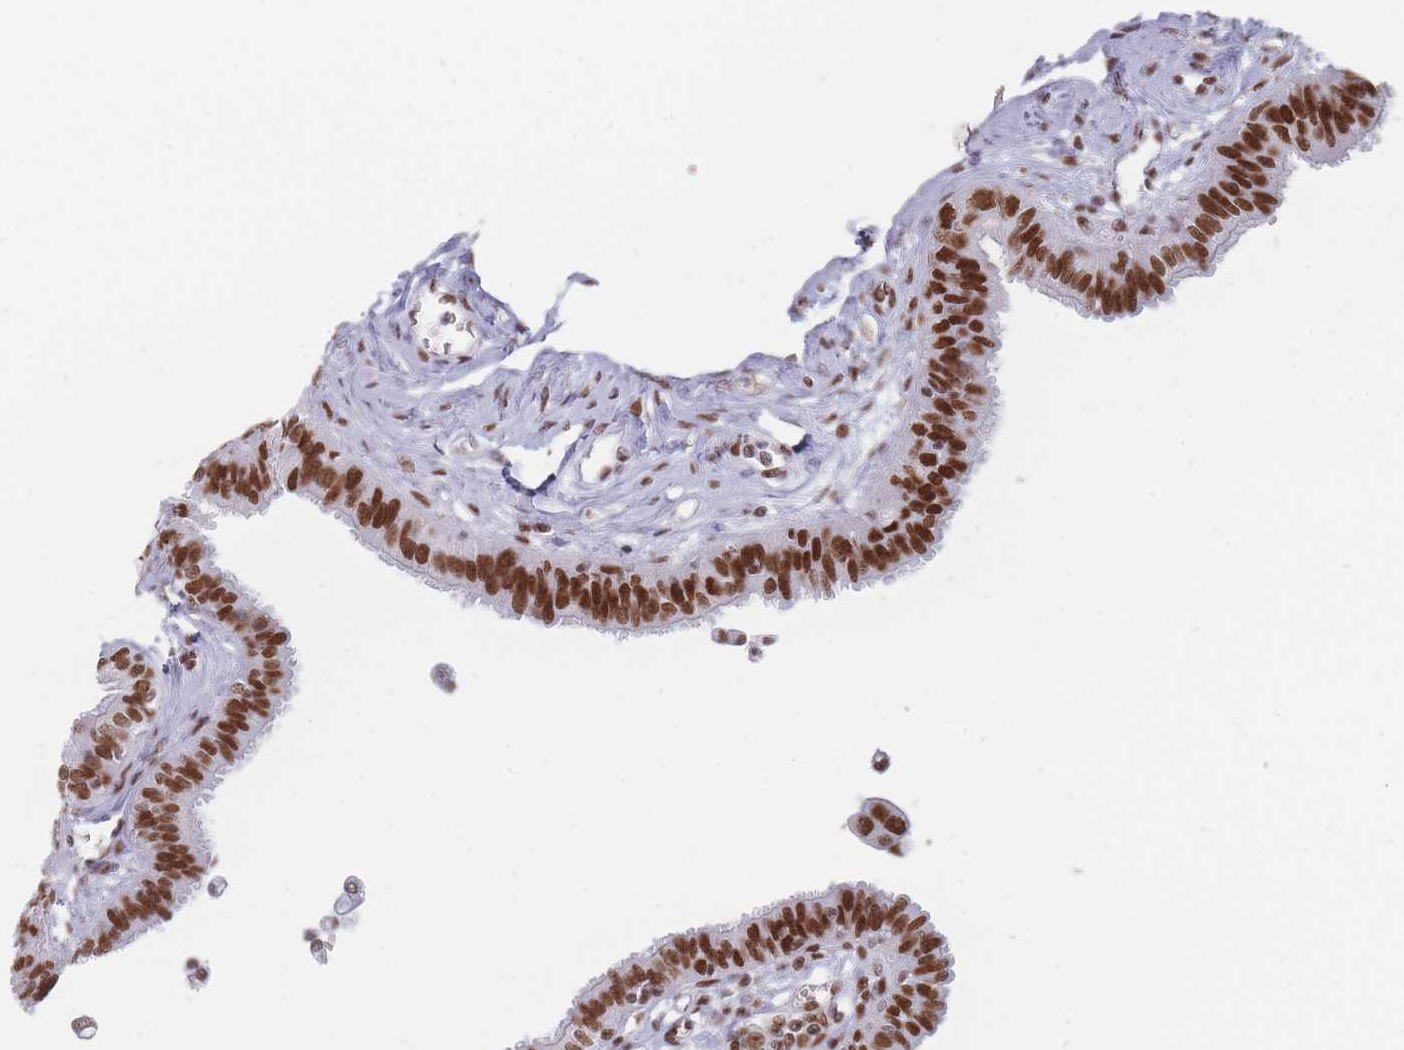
{"staining": {"intensity": "strong", "quantity": ">75%", "location": "nuclear"}, "tissue": "fallopian tube", "cell_type": "Glandular cells", "image_type": "normal", "snomed": [{"axis": "morphology", "description": "Normal tissue, NOS"}, {"axis": "morphology", "description": "Carcinoma, NOS"}, {"axis": "topography", "description": "Fallopian tube"}, {"axis": "topography", "description": "Ovary"}], "caption": "A histopathology image of human fallopian tube stained for a protein demonstrates strong nuclear brown staining in glandular cells. The staining was performed using DAB (3,3'-diaminobenzidine) to visualize the protein expression in brown, while the nuclei were stained in blue with hematoxylin (Magnification: 20x).", "gene": "SAFB2", "patient": {"sex": "female", "age": 59}}